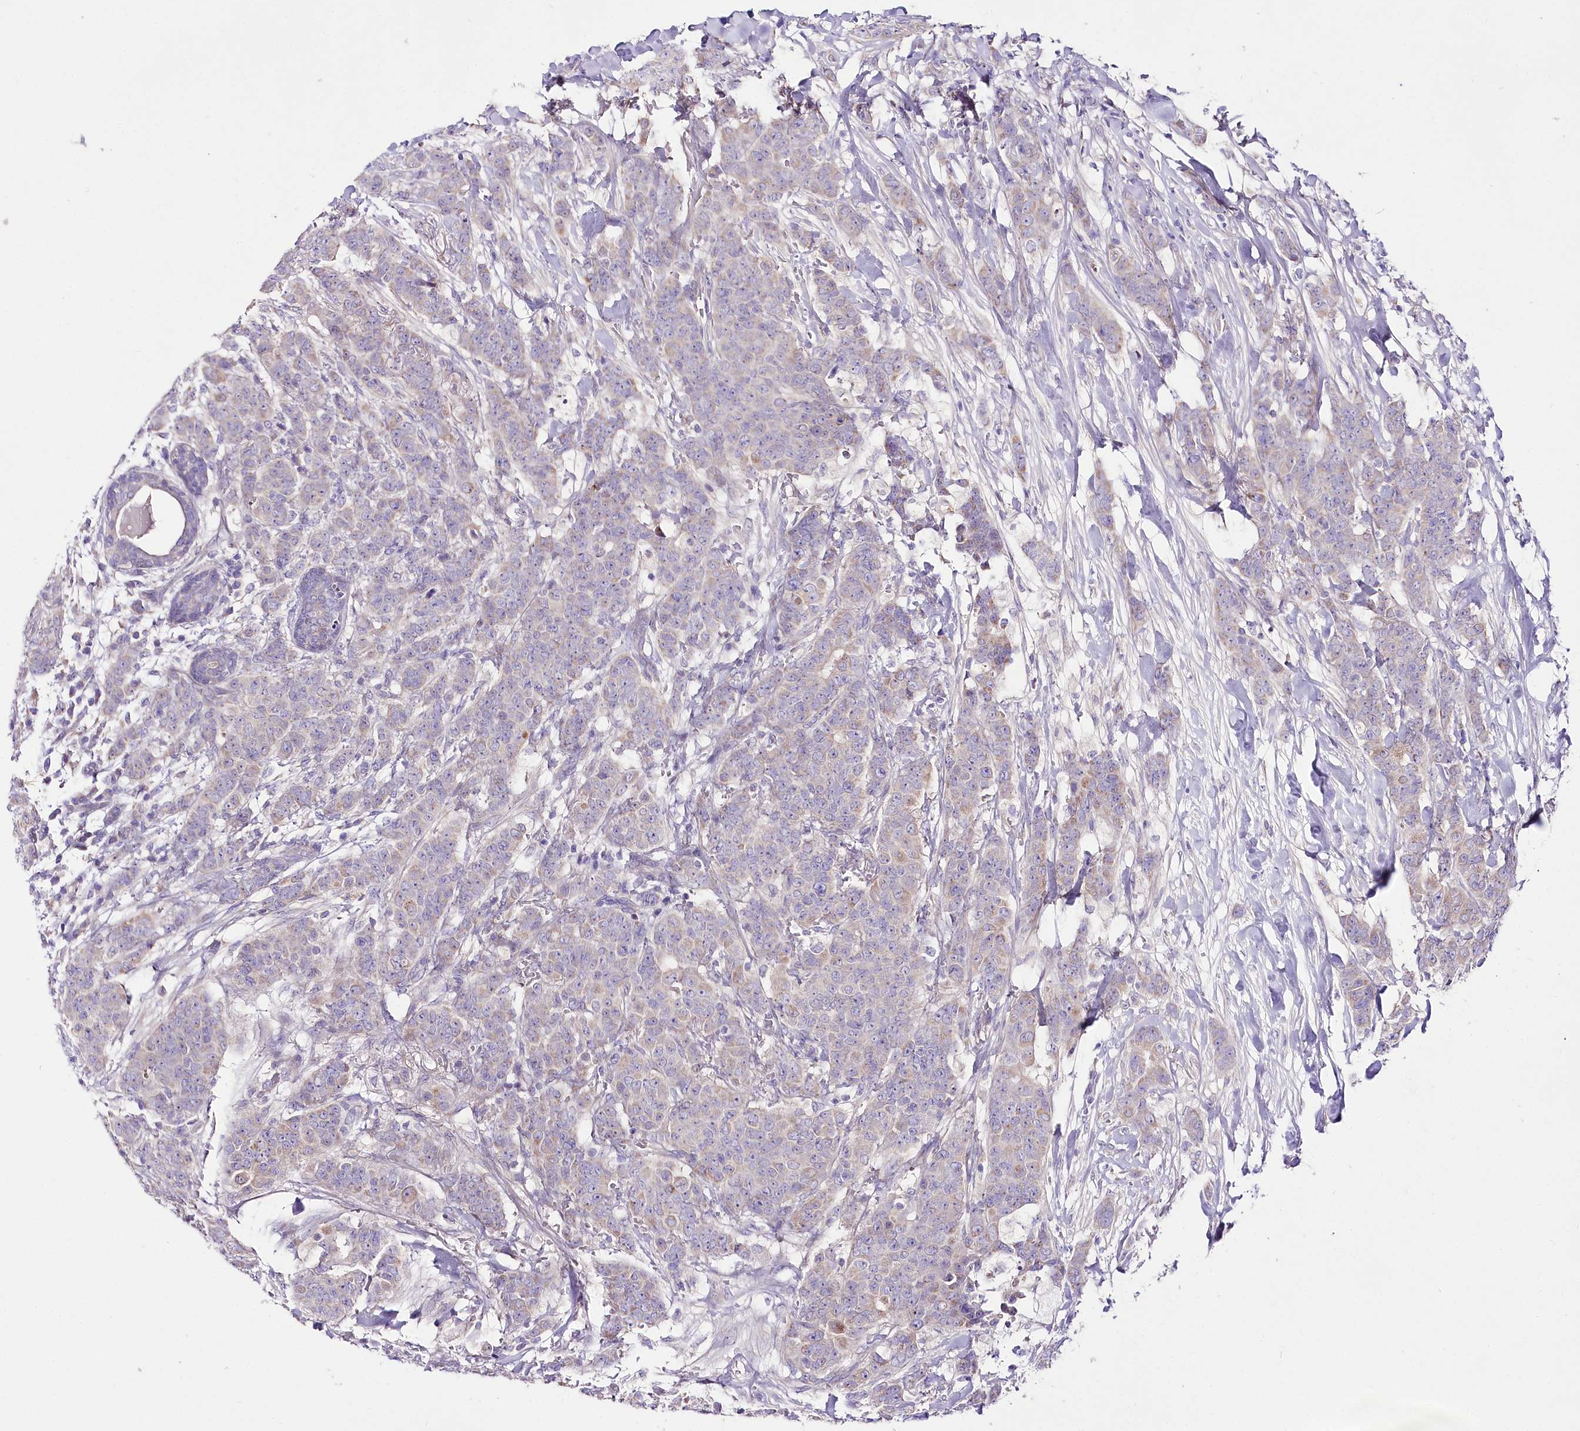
{"staining": {"intensity": "weak", "quantity": "<25%", "location": "cytoplasmic/membranous"}, "tissue": "breast cancer", "cell_type": "Tumor cells", "image_type": "cancer", "snomed": [{"axis": "morphology", "description": "Duct carcinoma"}, {"axis": "topography", "description": "Breast"}], "caption": "Tumor cells are negative for protein expression in human breast cancer (invasive ductal carcinoma).", "gene": "LRRC14B", "patient": {"sex": "female", "age": 40}}